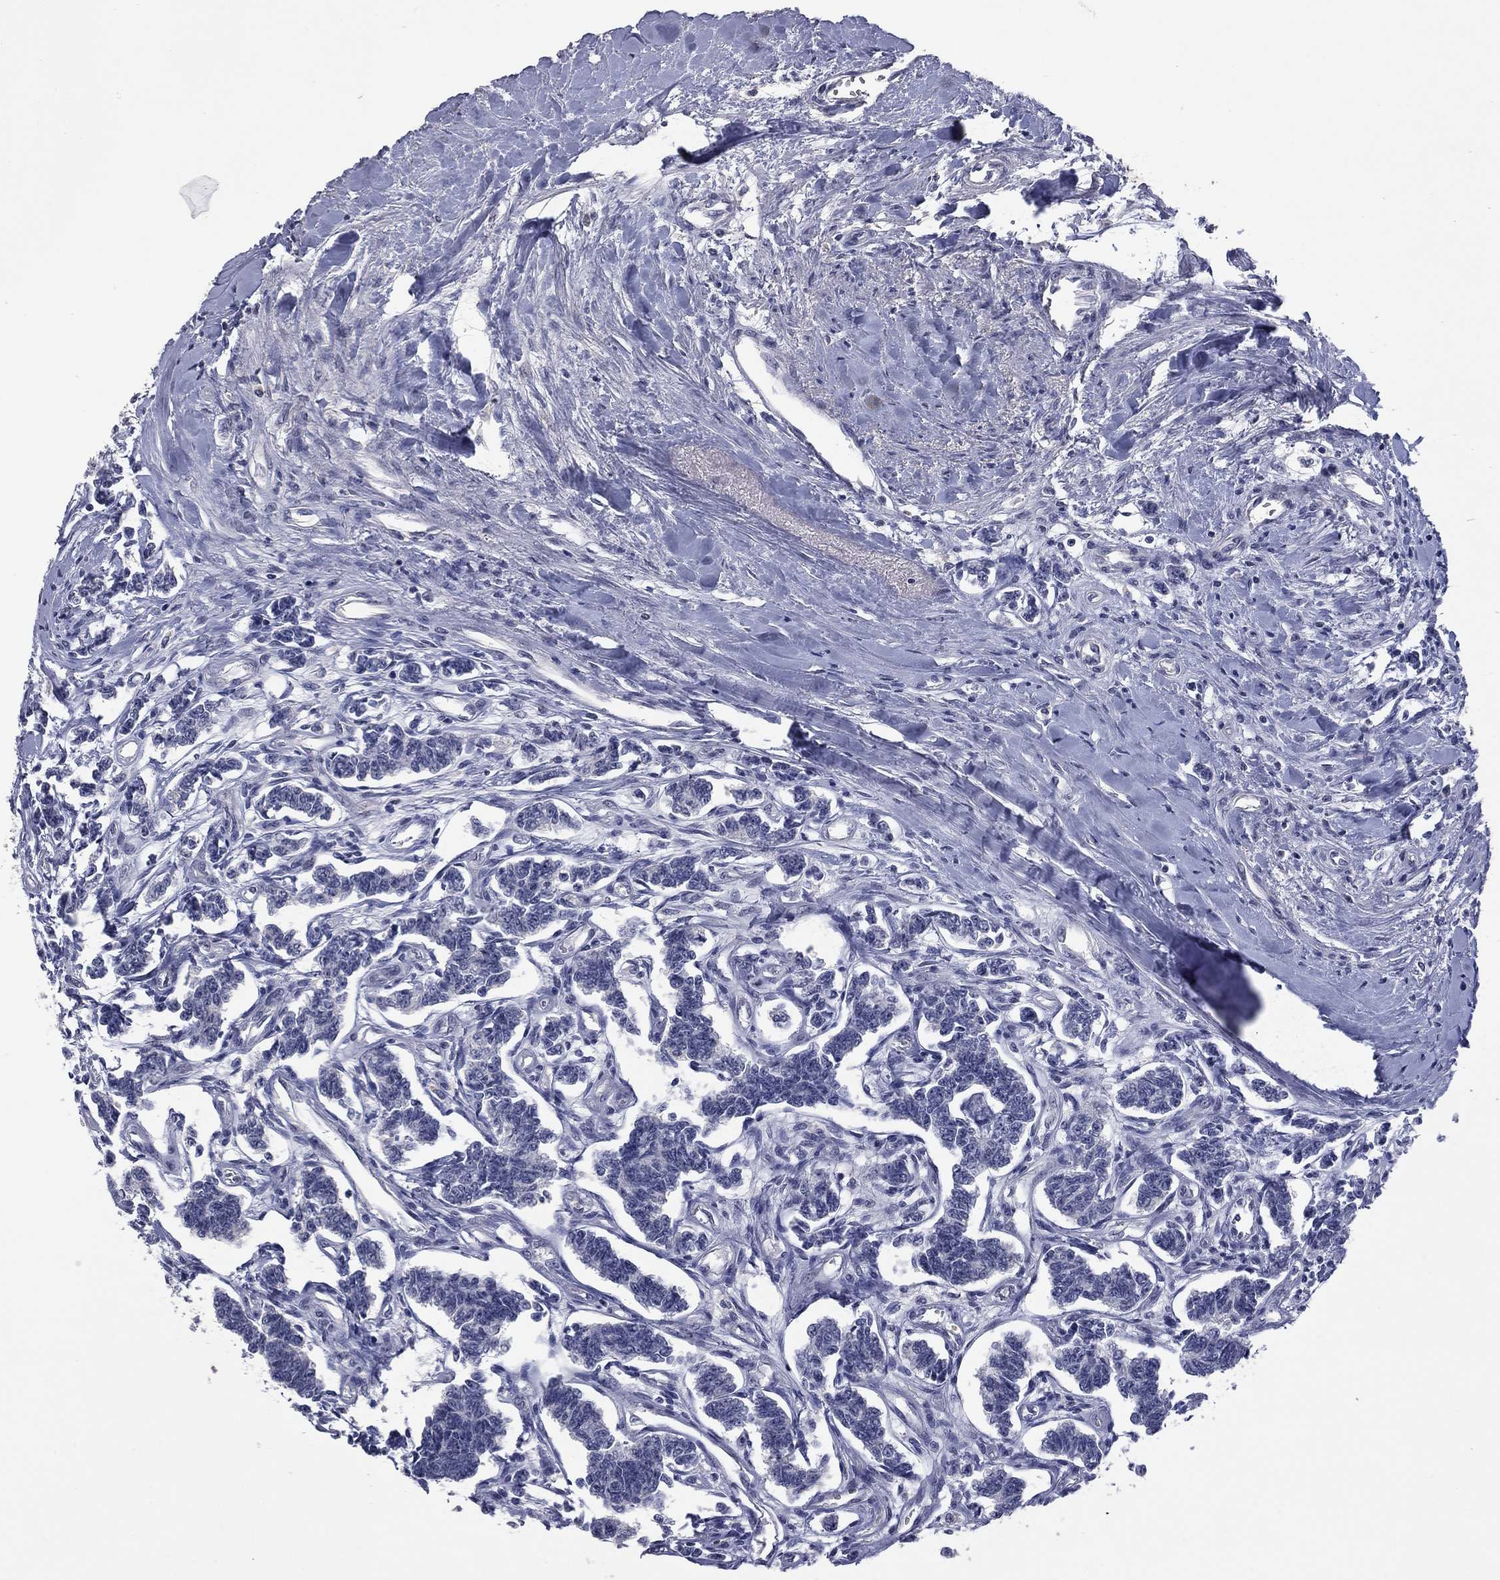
{"staining": {"intensity": "negative", "quantity": "none", "location": "none"}, "tissue": "carcinoid", "cell_type": "Tumor cells", "image_type": "cancer", "snomed": [{"axis": "morphology", "description": "Carcinoid, malignant, NOS"}, {"axis": "topography", "description": "Kidney"}], "caption": "This is a photomicrograph of immunohistochemistry (IHC) staining of malignant carcinoid, which shows no expression in tumor cells. (Immunohistochemistry, brightfield microscopy, high magnification).", "gene": "SLC51A", "patient": {"sex": "female", "age": 41}}